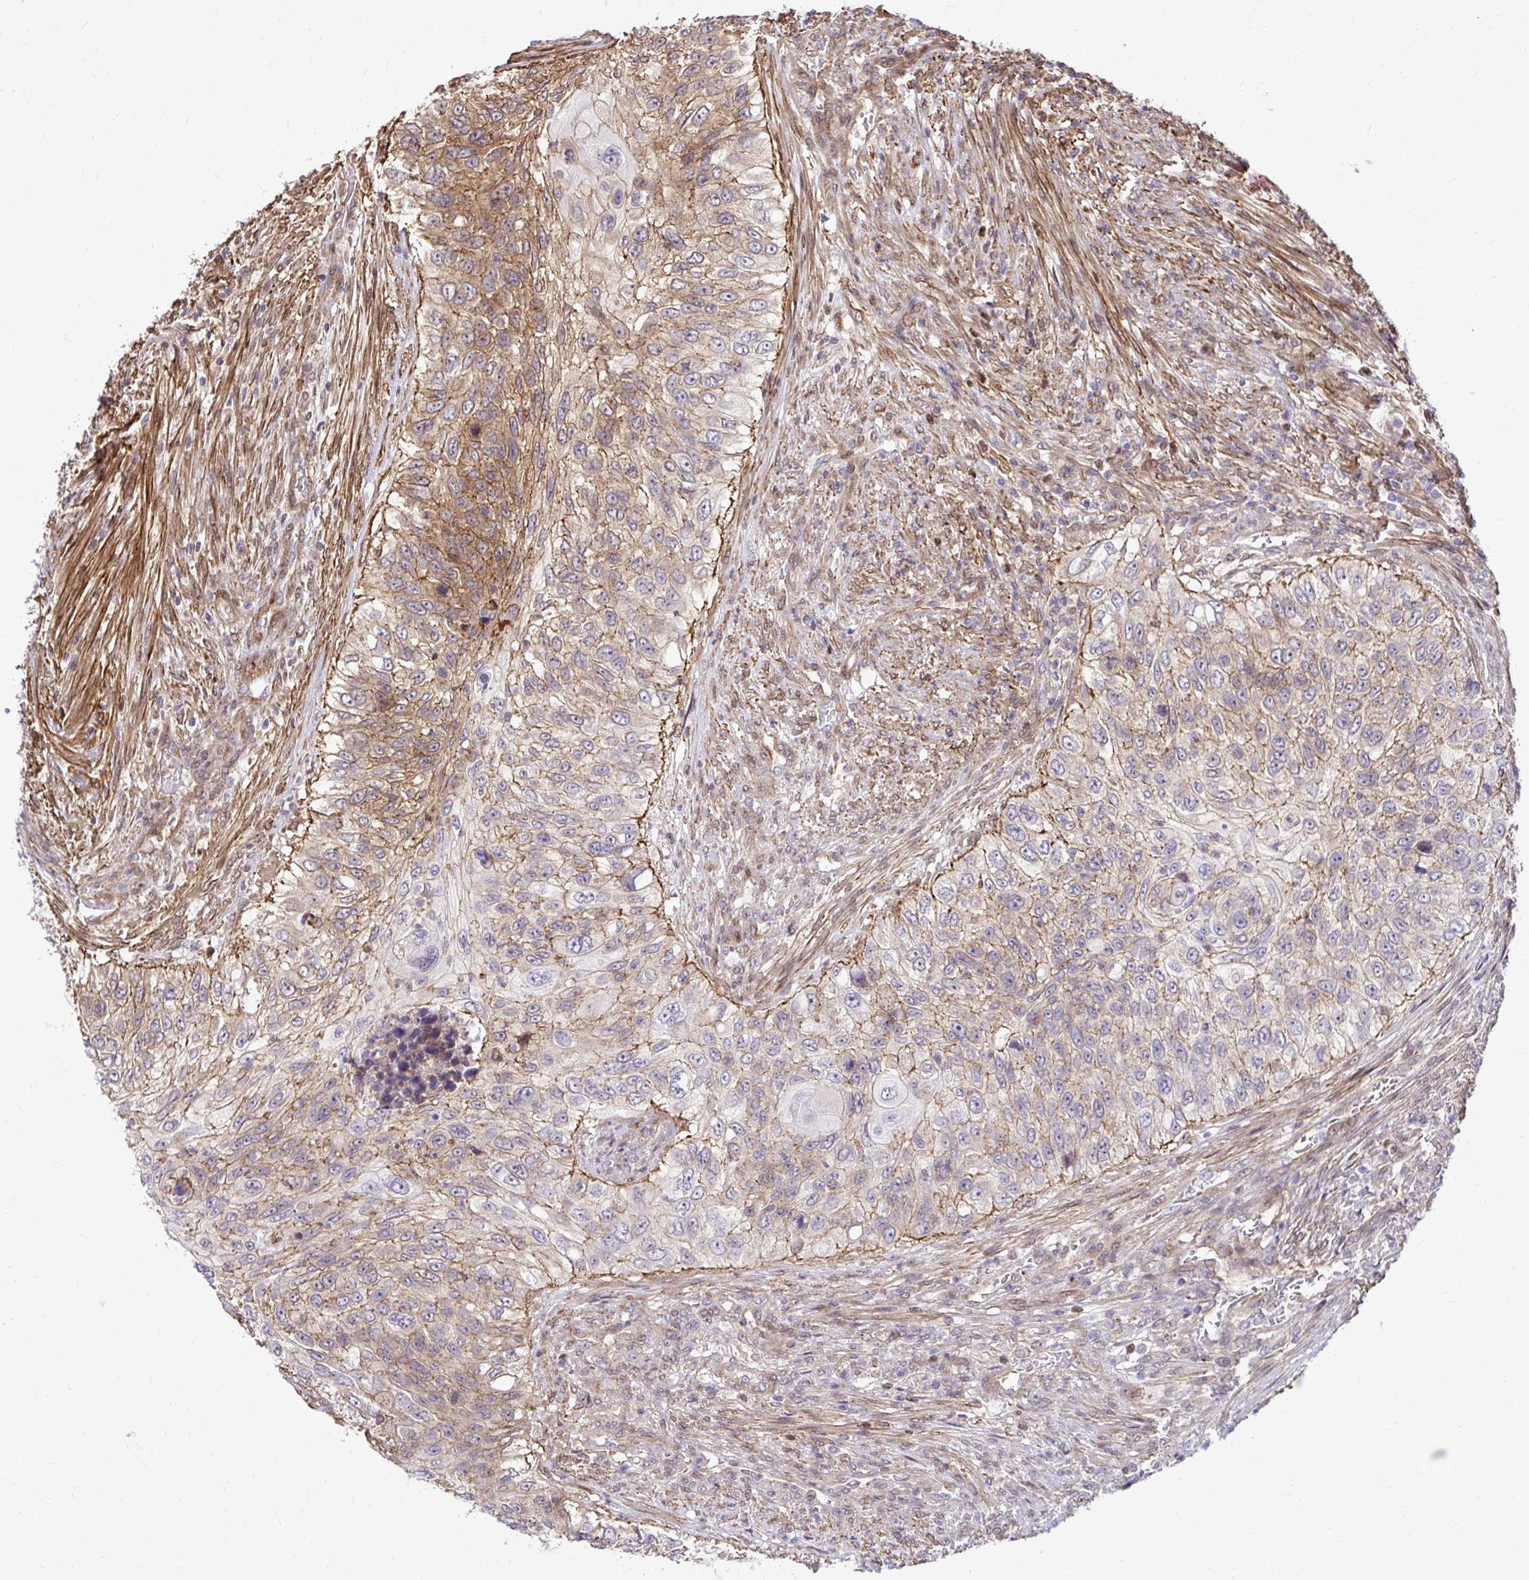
{"staining": {"intensity": "moderate", "quantity": "25%-75%", "location": "cytoplasmic/membranous"}, "tissue": "urothelial cancer", "cell_type": "Tumor cells", "image_type": "cancer", "snomed": [{"axis": "morphology", "description": "Urothelial carcinoma, High grade"}, {"axis": "topography", "description": "Urinary bladder"}], "caption": "Protein expression analysis of human urothelial cancer reveals moderate cytoplasmic/membranous staining in approximately 25%-75% of tumor cells. The protein of interest is stained brown, and the nuclei are stained in blue (DAB (3,3'-diaminobenzidine) IHC with brightfield microscopy, high magnification).", "gene": "TRIP6", "patient": {"sex": "female", "age": 60}}